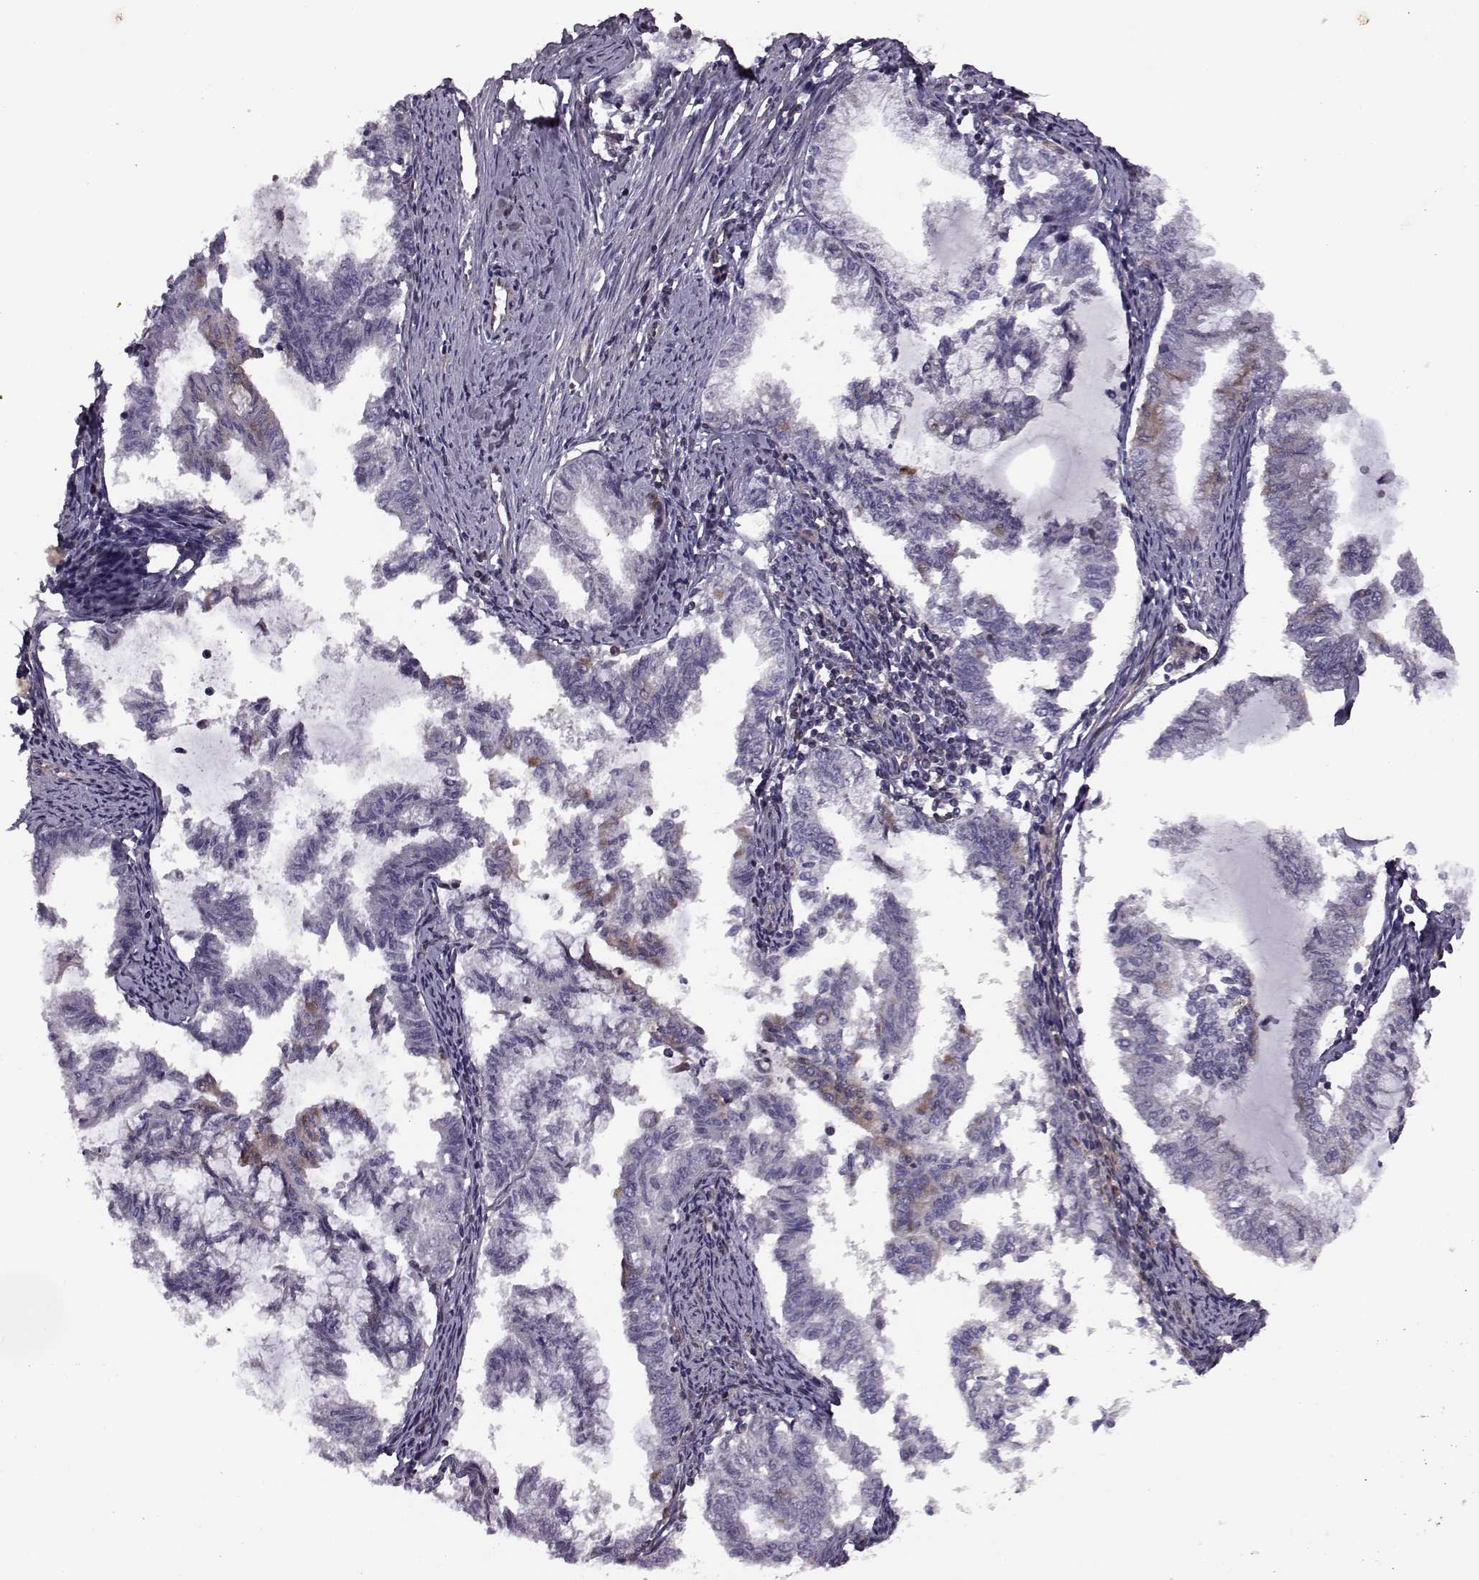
{"staining": {"intensity": "moderate", "quantity": "<25%", "location": "cytoplasmic/membranous"}, "tissue": "endometrial cancer", "cell_type": "Tumor cells", "image_type": "cancer", "snomed": [{"axis": "morphology", "description": "Adenocarcinoma, NOS"}, {"axis": "topography", "description": "Endometrium"}], "caption": "Moderate cytoplasmic/membranous protein expression is identified in about <25% of tumor cells in endometrial cancer.", "gene": "URI1", "patient": {"sex": "female", "age": 79}}